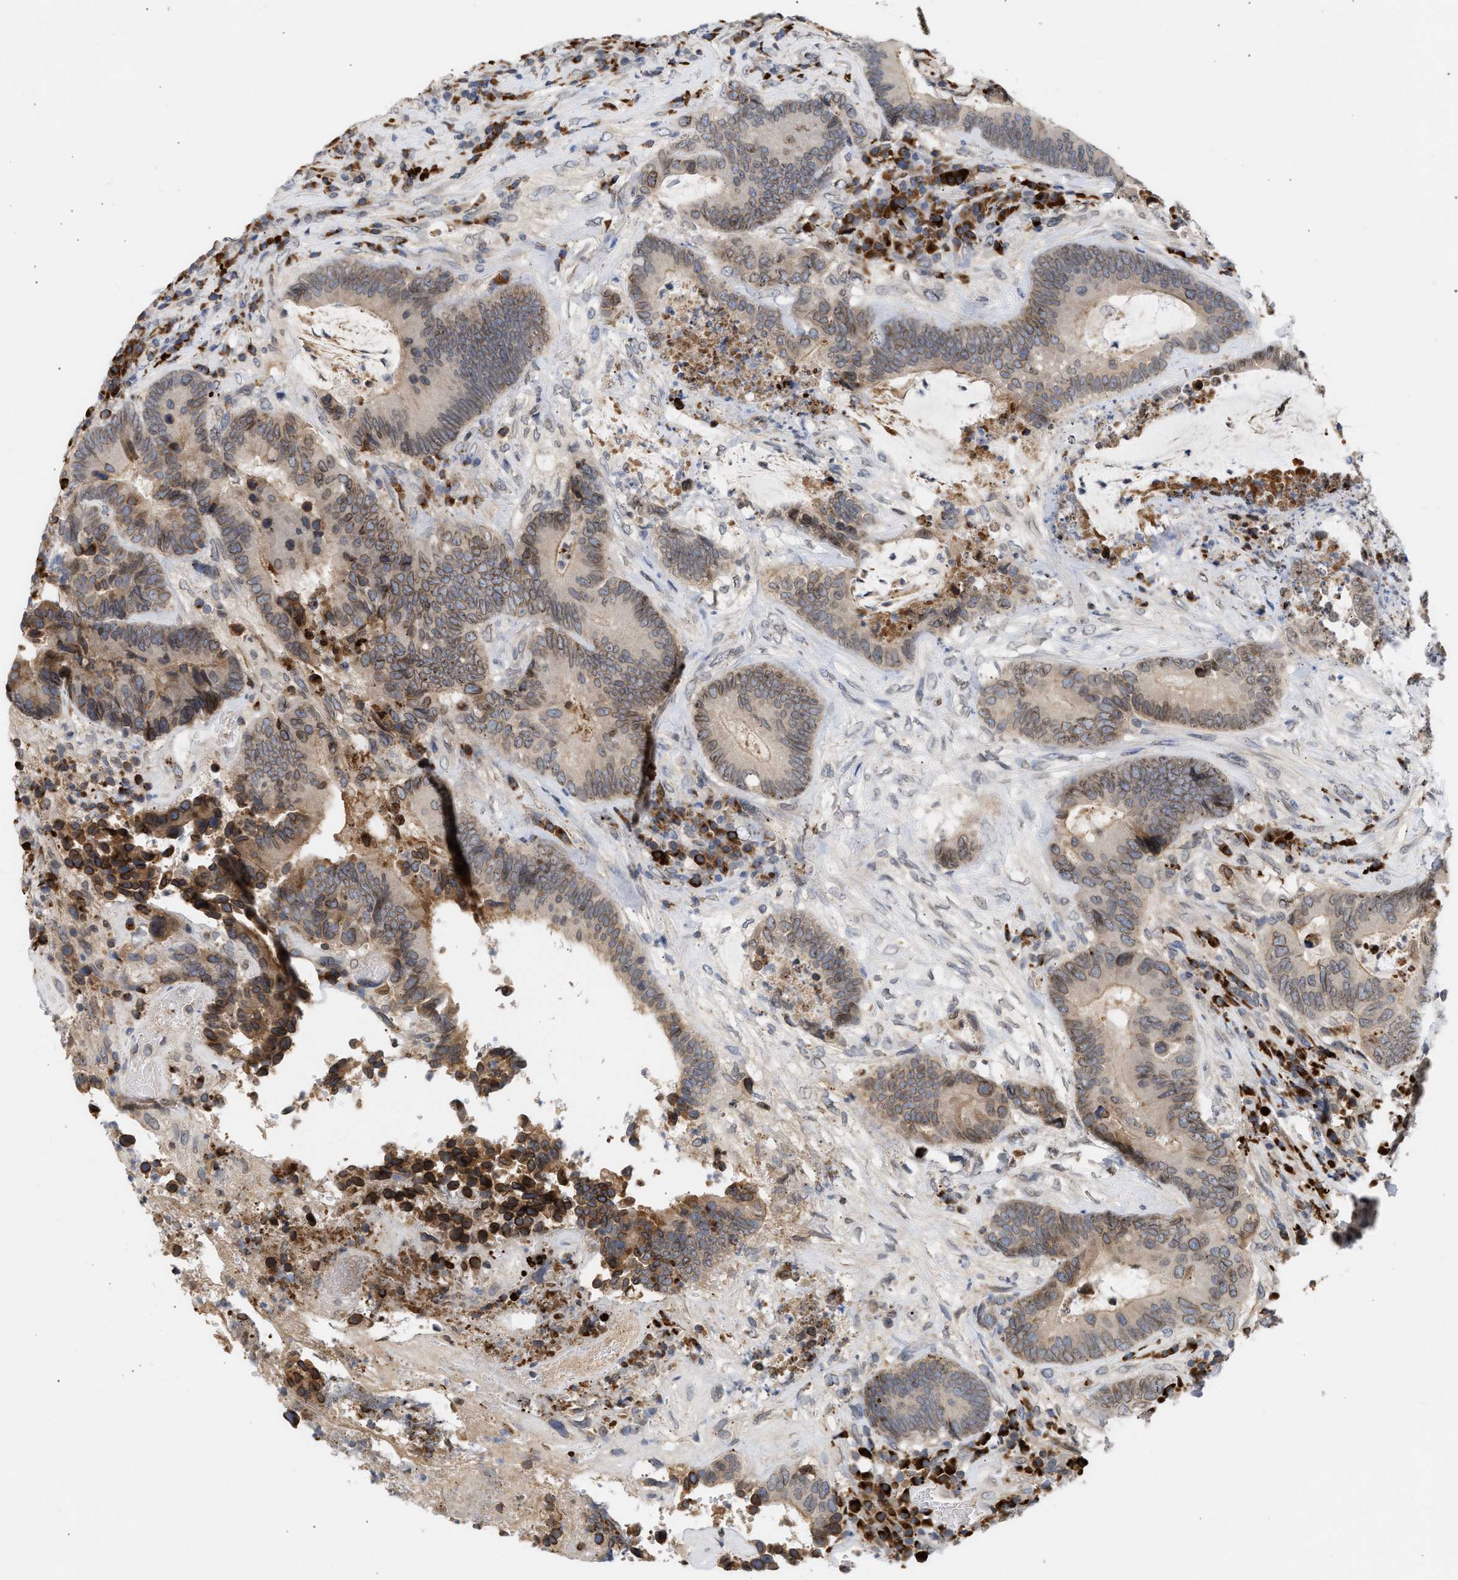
{"staining": {"intensity": "weak", "quantity": ">75%", "location": "cytoplasmic/membranous,nuclear"}, "tissue": "colorectal cancer", "cell_type": "Tumor cells", "image_type": "cancer", "snomed": [{"axis": "morphology", "description": "Adenocarcinoma, NOS"}, {"axis": "topography", "description": "Rectum"}], "caption": "This is an image of immunohistochemistry staining of colorectal adenocarcinoma, which shows weak staining in the cytoplasmic/membranous and nuclear of tumor cells.", "gene": "NUP62", "patient": {"sex": "female", "age": 89}}